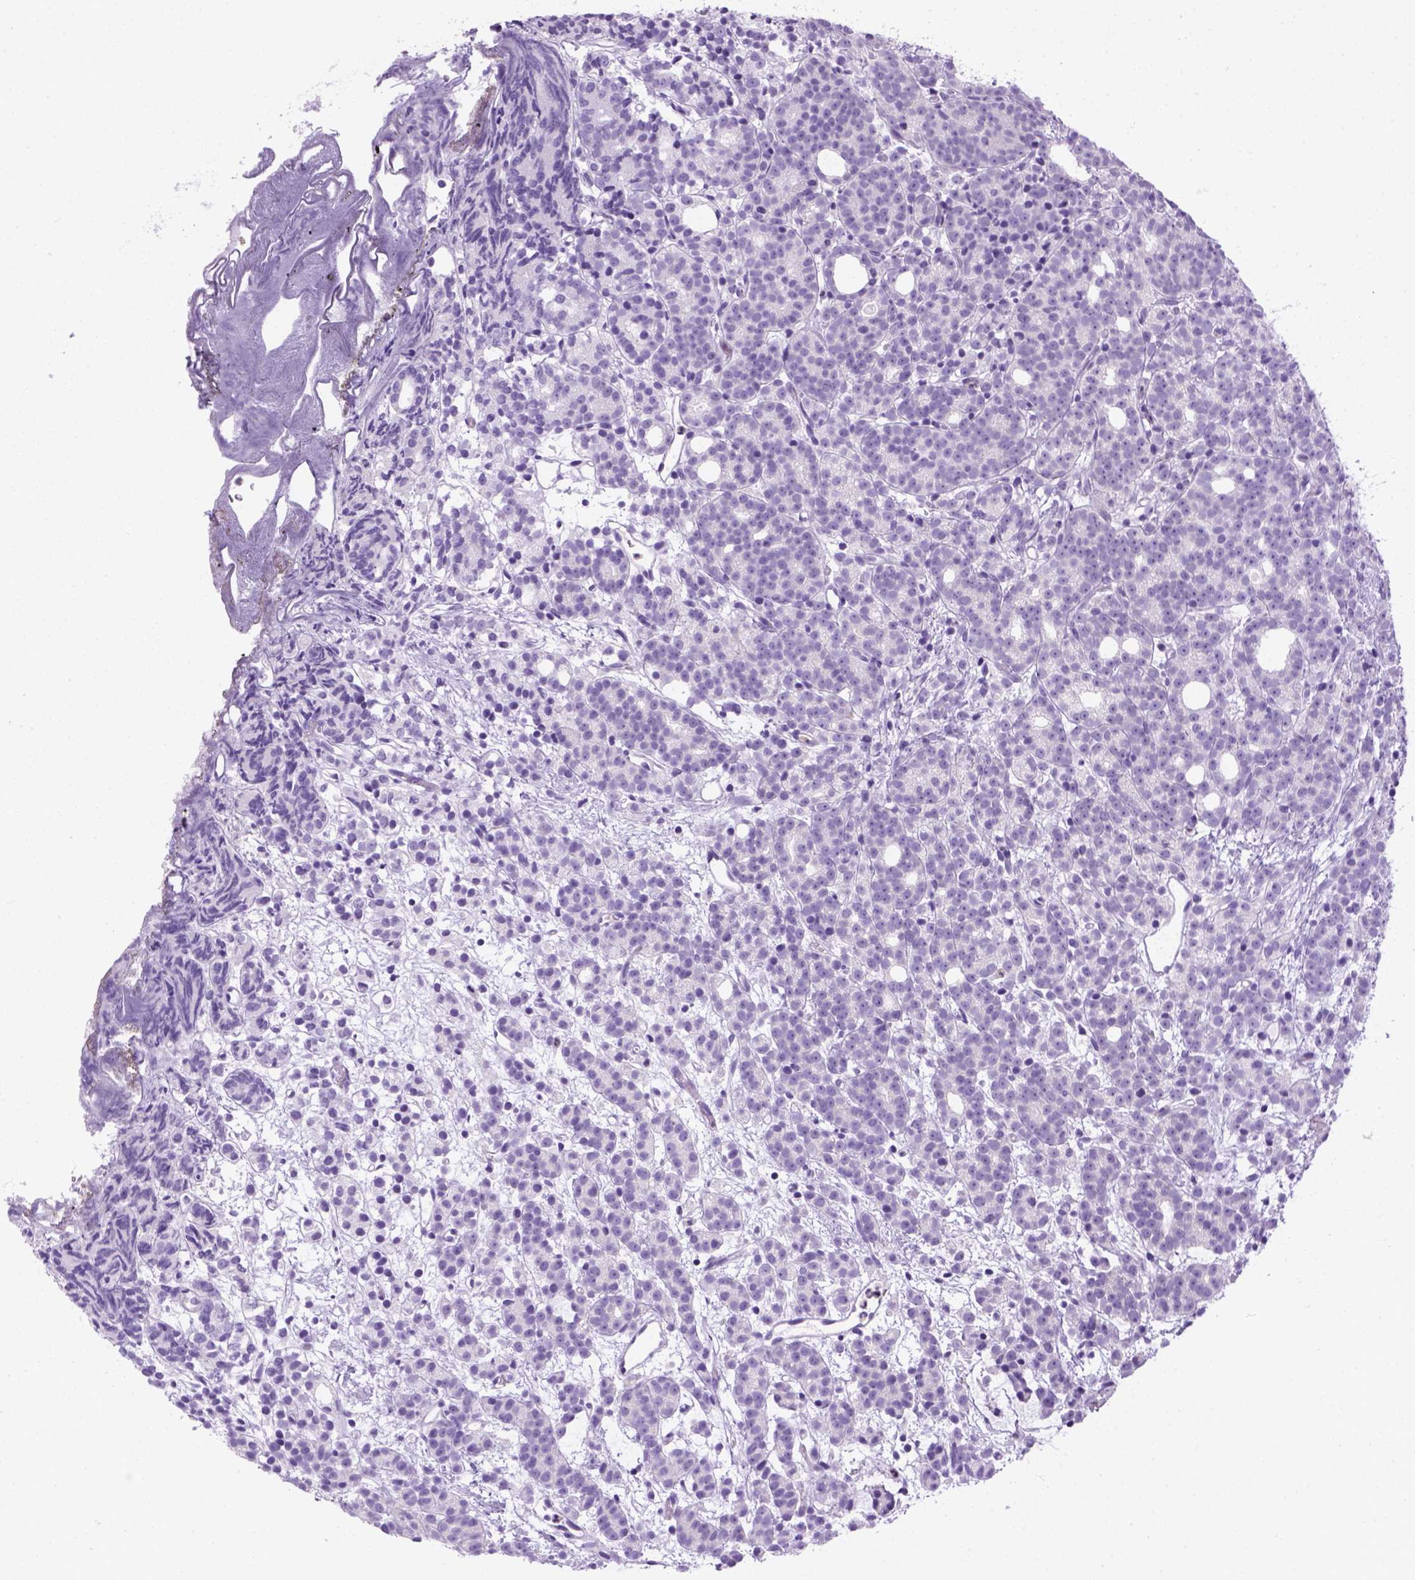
{"staining": {"intensity": "negative", "quantity": "none", "location": "none"}, "tissue": "prostate cancer", "cell_type": "Tumor cells", "image_type": "cancer", "snomed": [{"axis": "morphology", "description": "Adenocarcinoma, High grade"}, {"axis": "topography", "description": "Prostate"}], "caption": "This is an immunohistochemistry photomicrograph of prostate cancer. There is no expression in tumor cells.", "gene": "TMEM38A", "patient": {"sex": "male", "age": 53}}